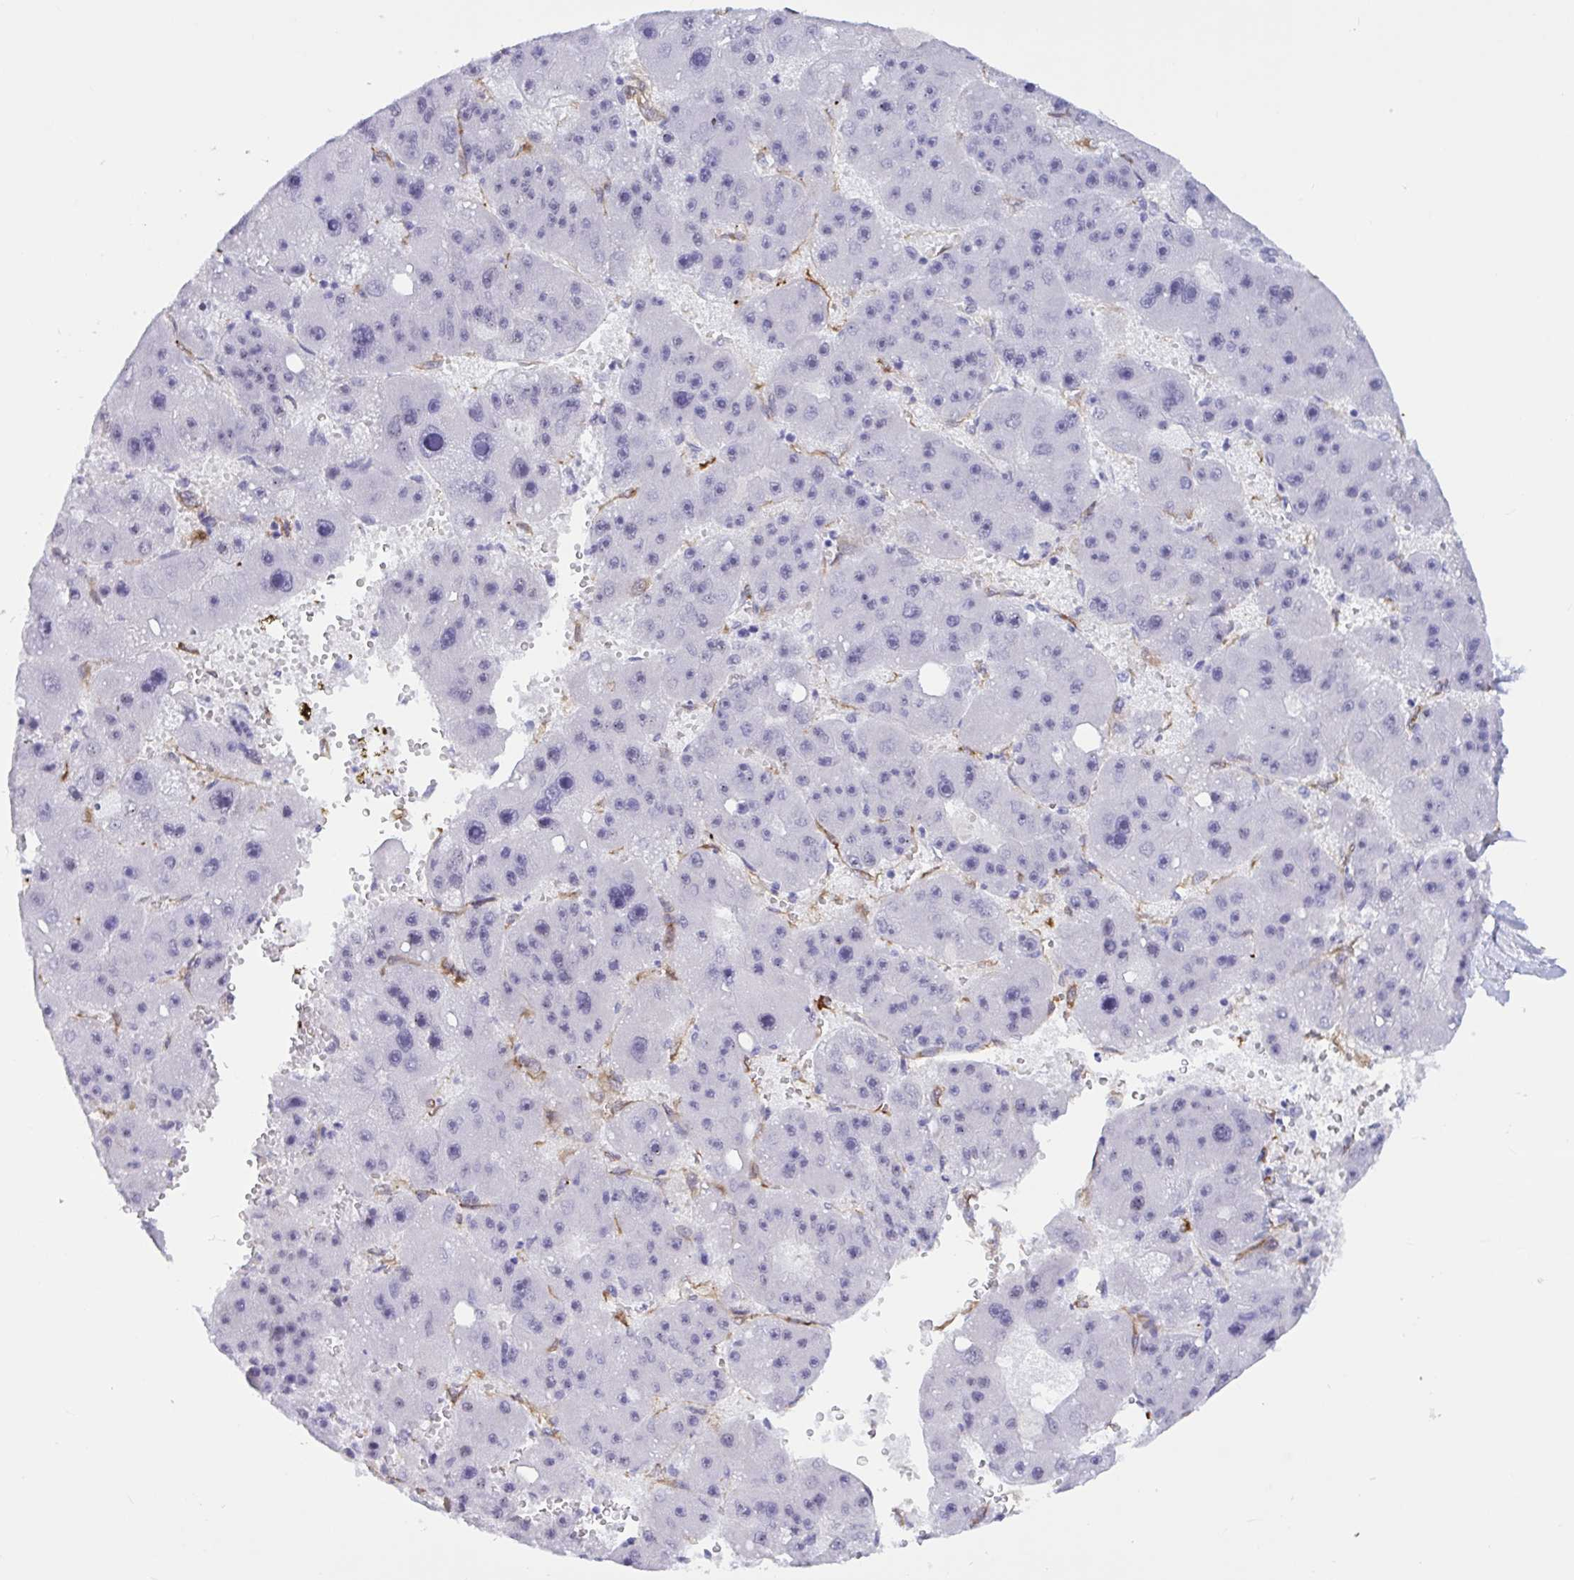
{"staining": {"intensity": "negative", "quantity": "none", "location": "none"}, "tissue": "liver cancer", "cell_type": "Tumor cells", "image_type": "cancer", "snomed": [{"axis": "morphology", "description": "Carcinoma, Hepatocellular, NOS"}, {"axis": "topography", "description": "Liver"}], "caption": "A histopathology image of liver cancer (hepatocellular carcinoma) stained for a protein demonstrates no brown staining in tumor cells.", "gene": "EML1", "patient": {"sex": "female", "age": 61}}